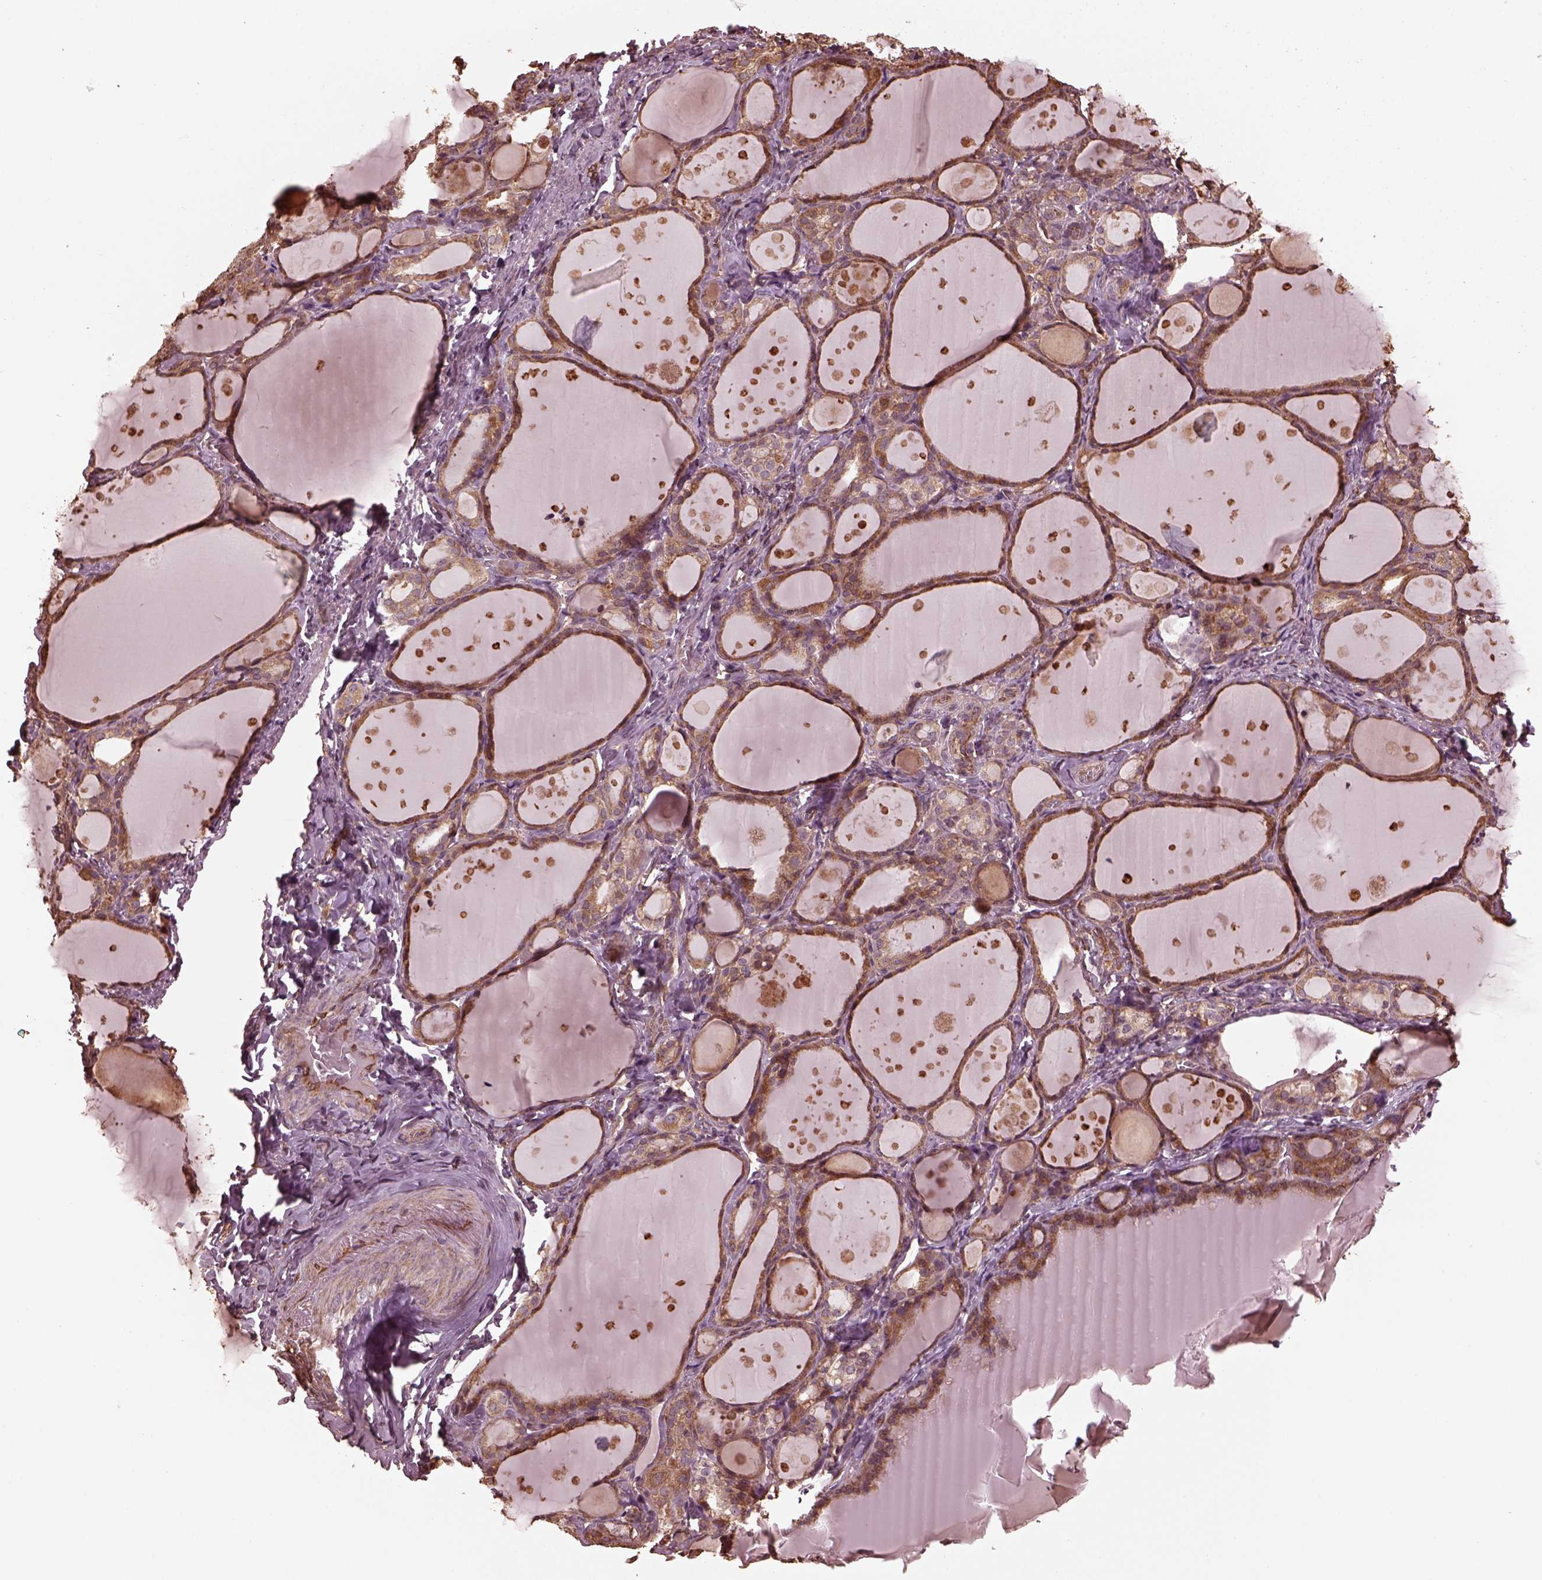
{"staining": {"intensity": "moderate", "quantity": ">75%", "location": "cytoplasmic/membranous"}, "tissue": "thyroid gland", "cell_type": "Glandular cells", "image_type": "normal", "snomed": [{"axis": "morphology", "description": "Normal tissue, NOS"}, {"axis": "topography", "description": "Thyroid gland"}], "caption": "Thyroid gland stained with immunohistochemistry exhibits moderate cytoplasmic/membranous staining in approximately >75% of glandular cells. Using DAB (brown) and hematoxylin (blue) stains, captured at high magnification using brightfield microscopy.", "gene": "GTPBP1", "patient": {"sex": "male", "age": 68}}